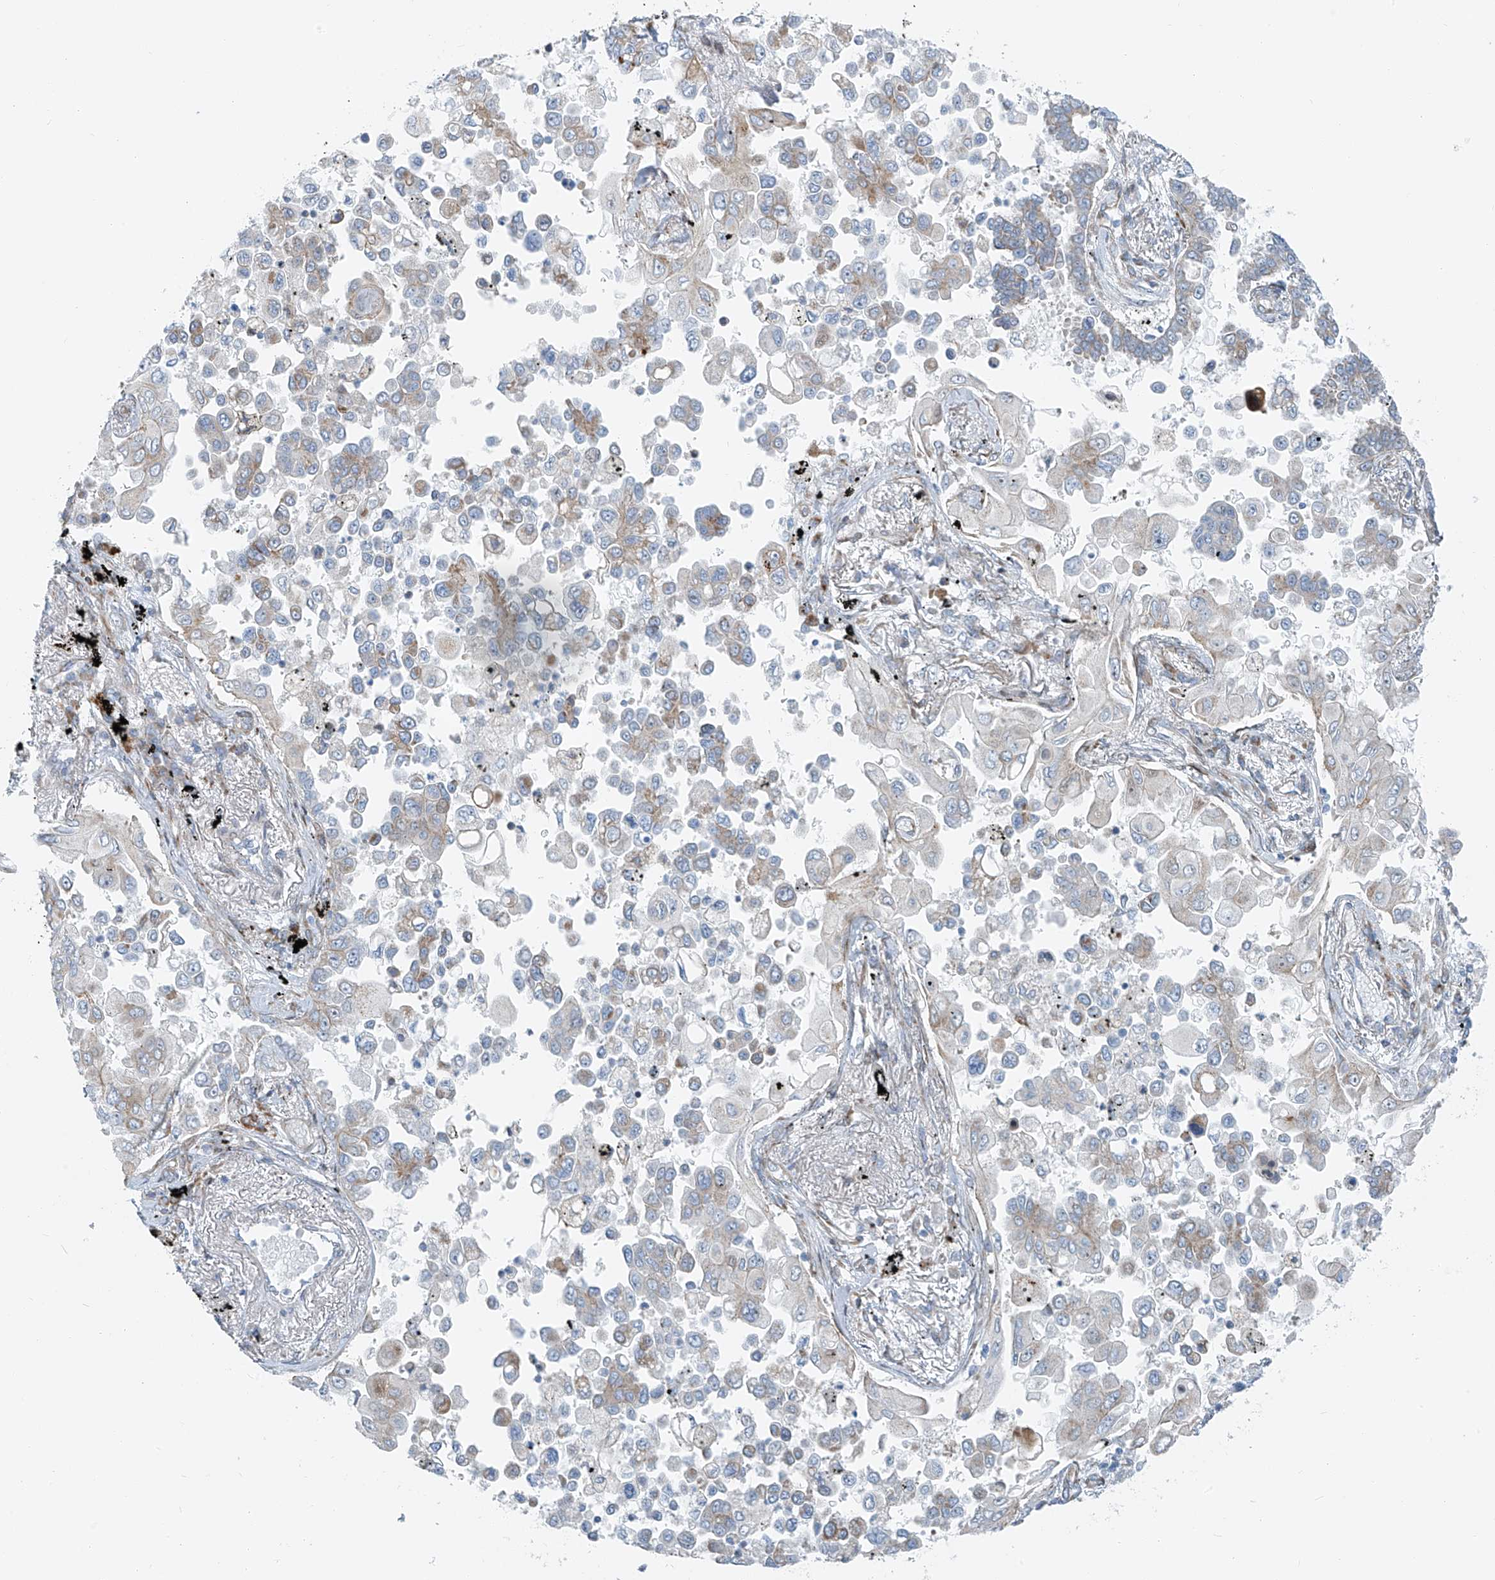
{"staining": {"intensity": "moderate", "quantity": "<25%", "location": "cytoplasmic/membranous"}, "tissue": "lung cancer", "cell_type": "Tumor cells", "image_type": "cancer", "snomed": [{"axis": "morphology", "description": "Adenocarcinoma, NOS"}, {"axis": "topography", "description": "Lung"}], "caption": "IHC histopathology image of lung cancer stained for a protein (brown), which shows low levels of moderate cytoplasmic/membranous positivity in approximately <25% of tumor cells.", "gene": "HIC2", "patient": {"sex": "female", "age": 67}}